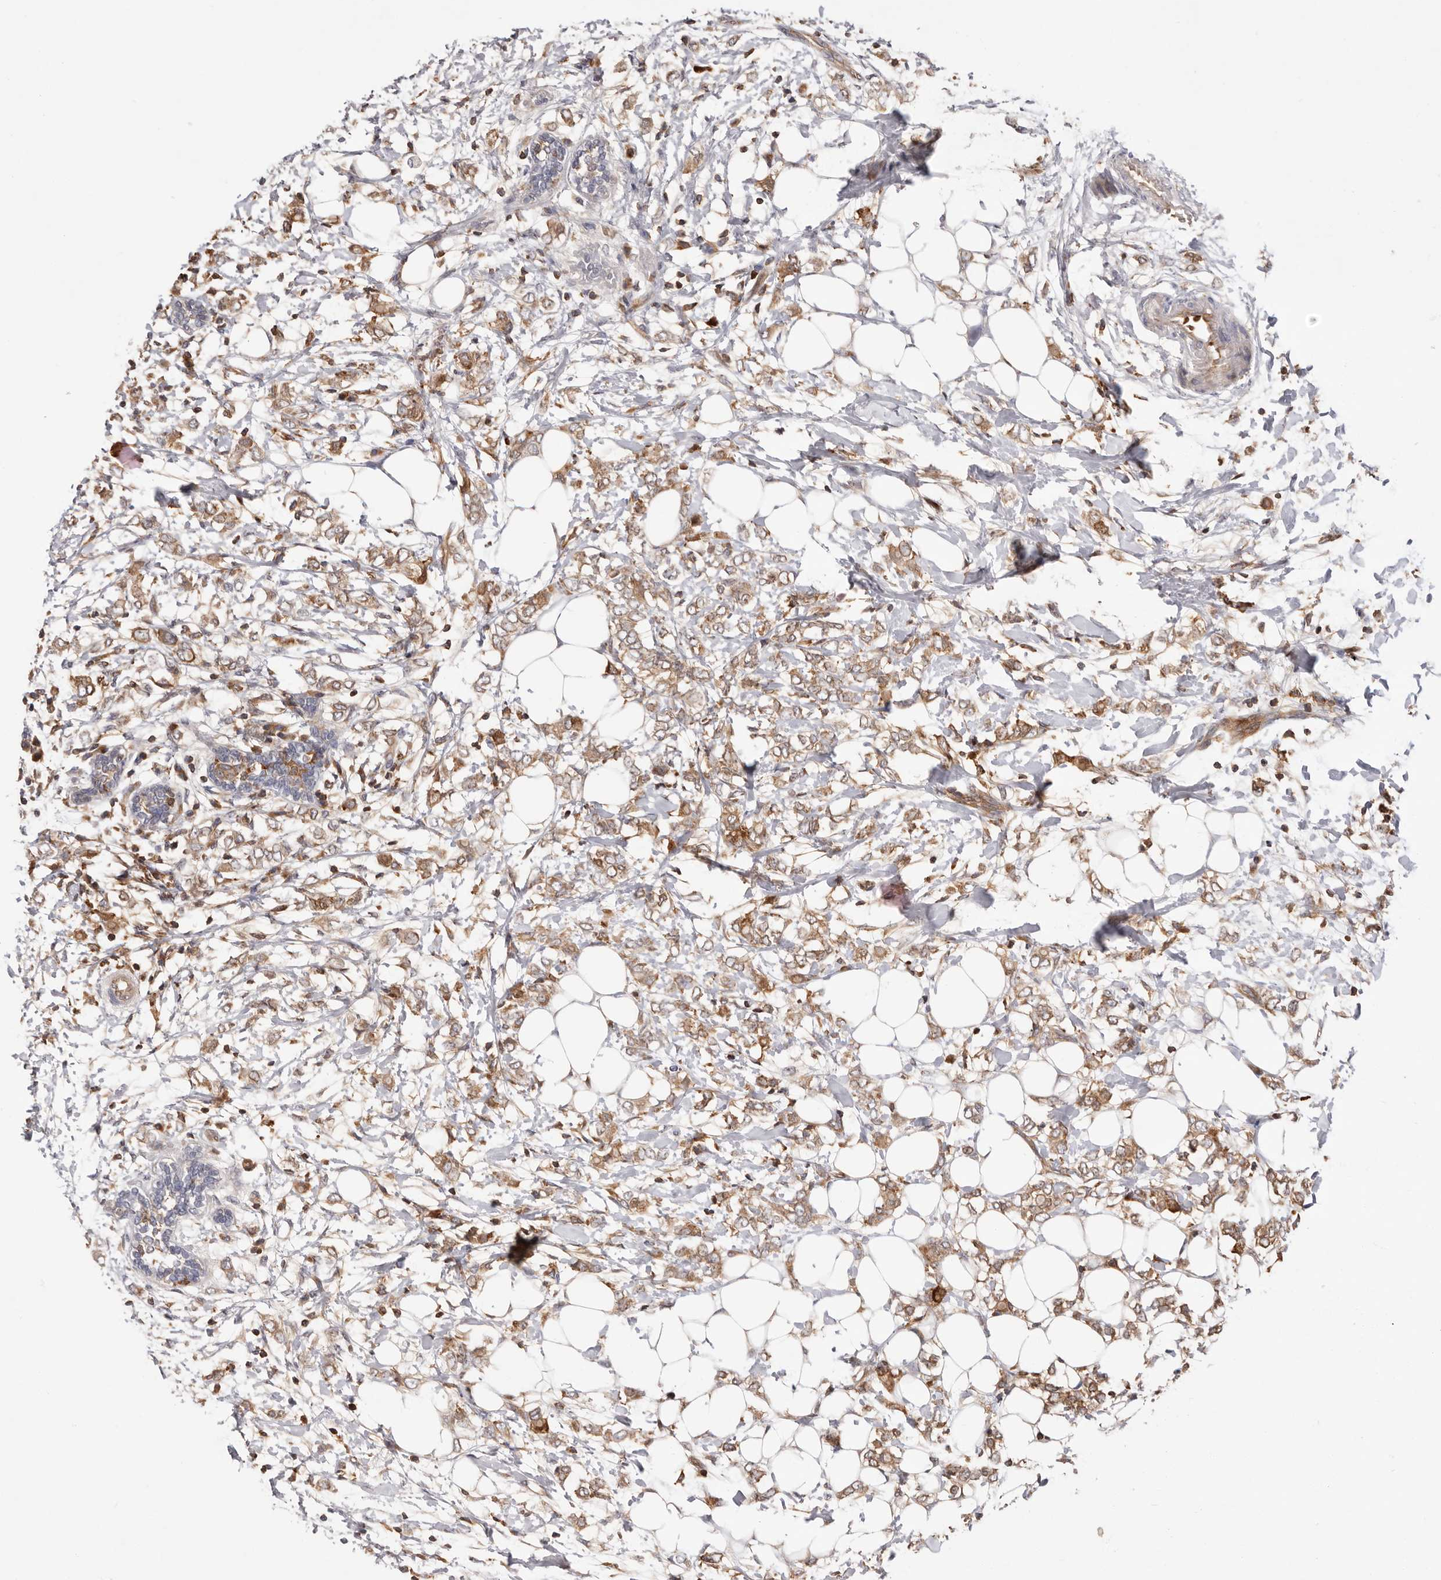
{"staining": {"intensity": "moderate", "quantity": ">75%", "location": "cytoplasmic/membranous"}, "tissue": "breast cancer", "cell_type": "Tumor cells", "image_type": "cancer", "snomed": [{"axis": "morphology", "description": "Normal tissue, NOS"}, {"axis": "morphology", "description": "Lobular carcinoma"}, {"axis": "topography", "description": "Breast"}], "caption": "Moderate cytoplasmic/membranous protein positivity is appreciated in about >75% of tumor cells in lobular carcinoma (breast).", "gene": "RNF213", "patient": {"sex": "female", "age": 47}}